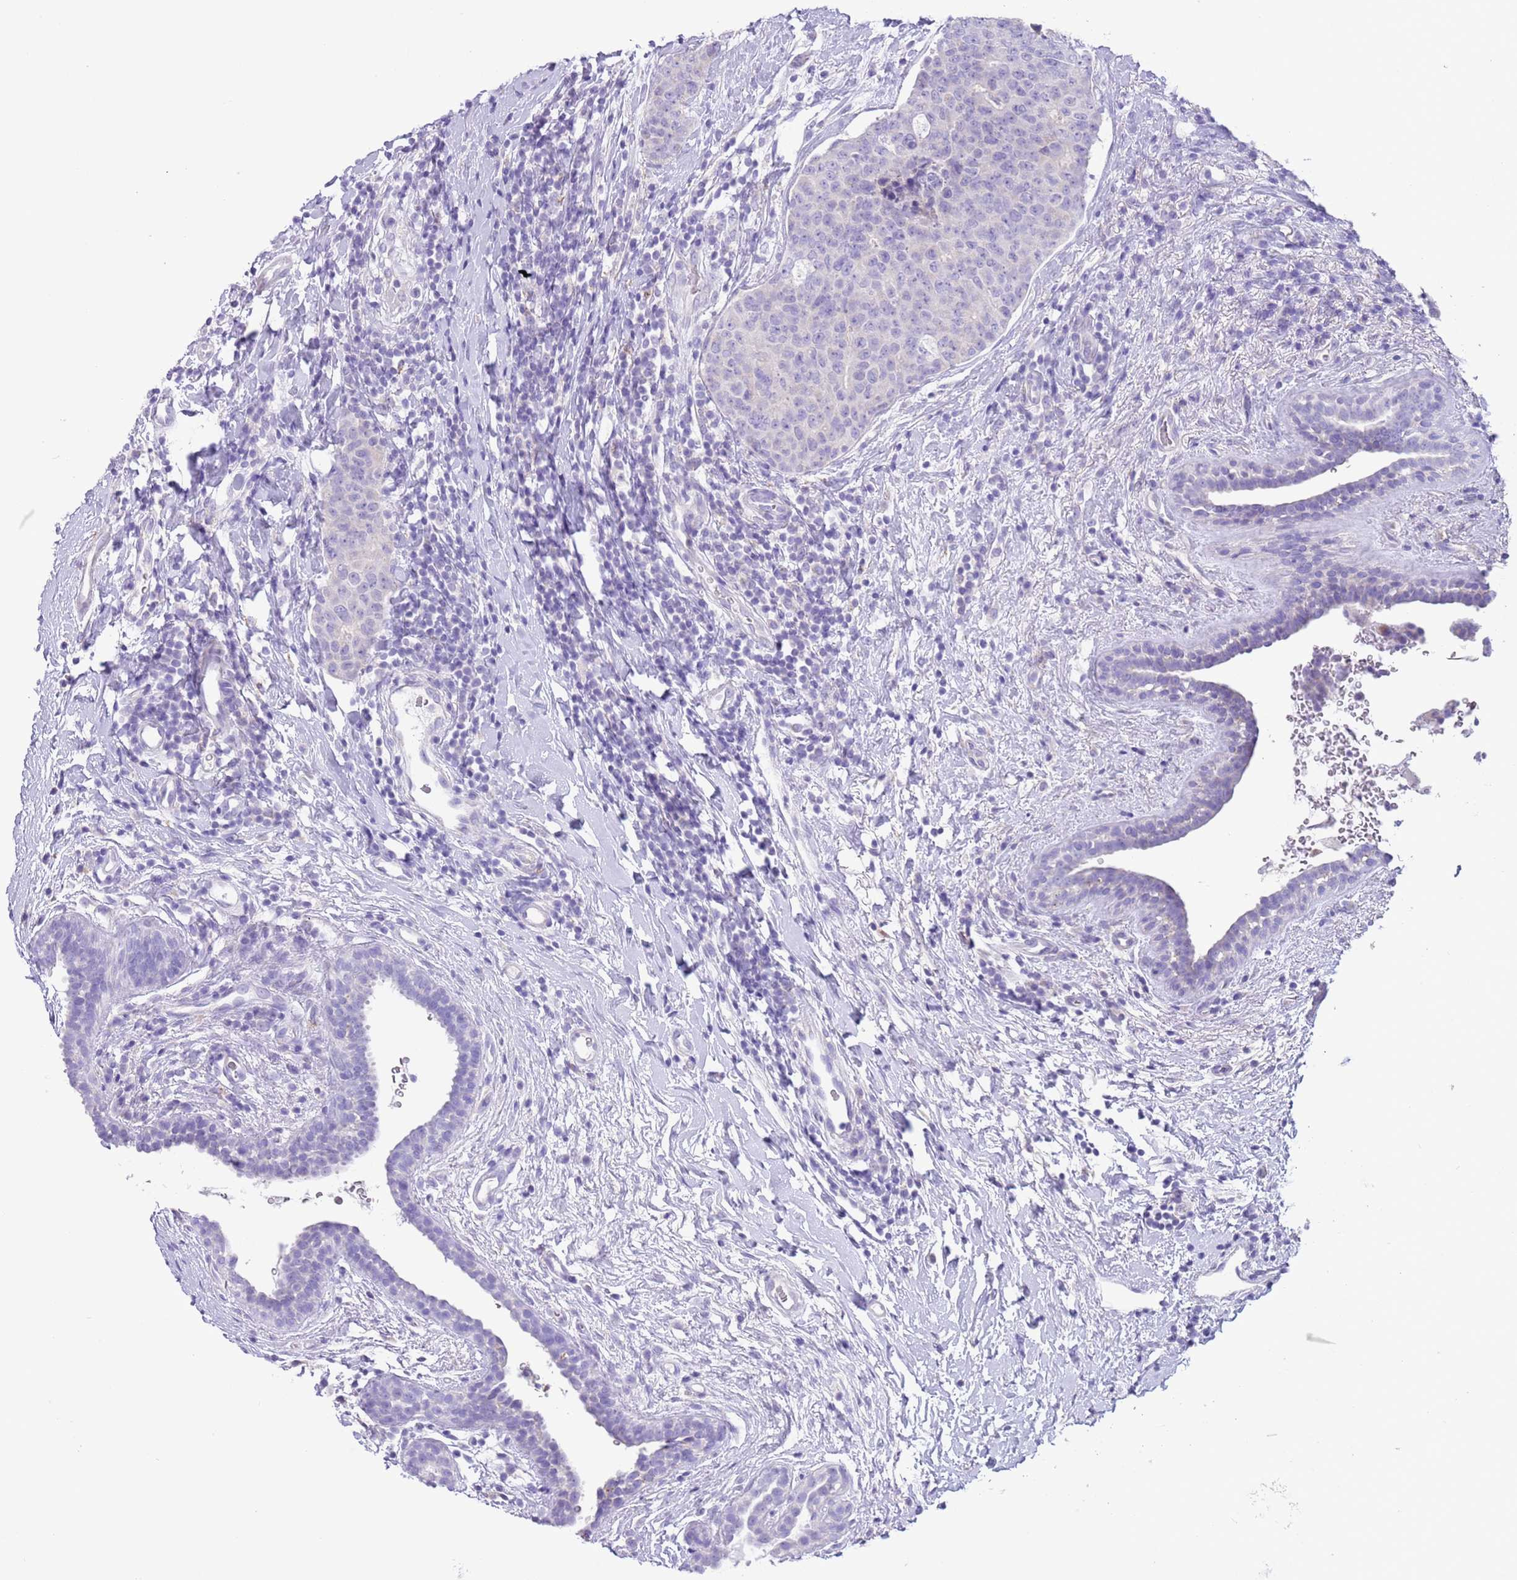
{"staining": {"intensity": "negative", "quantity": "none", "location": "none"}, "tissue": "breast cancer", "cell_type": "Tumor cells", "image_type": "cancer", "snomed": [{"axis": "morphology", "description": "Duct carcinoma"}, {"axis": "topography", "description": "Breast"}], "caption": "Intraductal carcinoma (breast) stained for a protein using immunohistochemistry (IHC) demonstrates no expression tumor cells.", "gene": "ZNF697", "patient": {"sex": "female", "age": 40}}